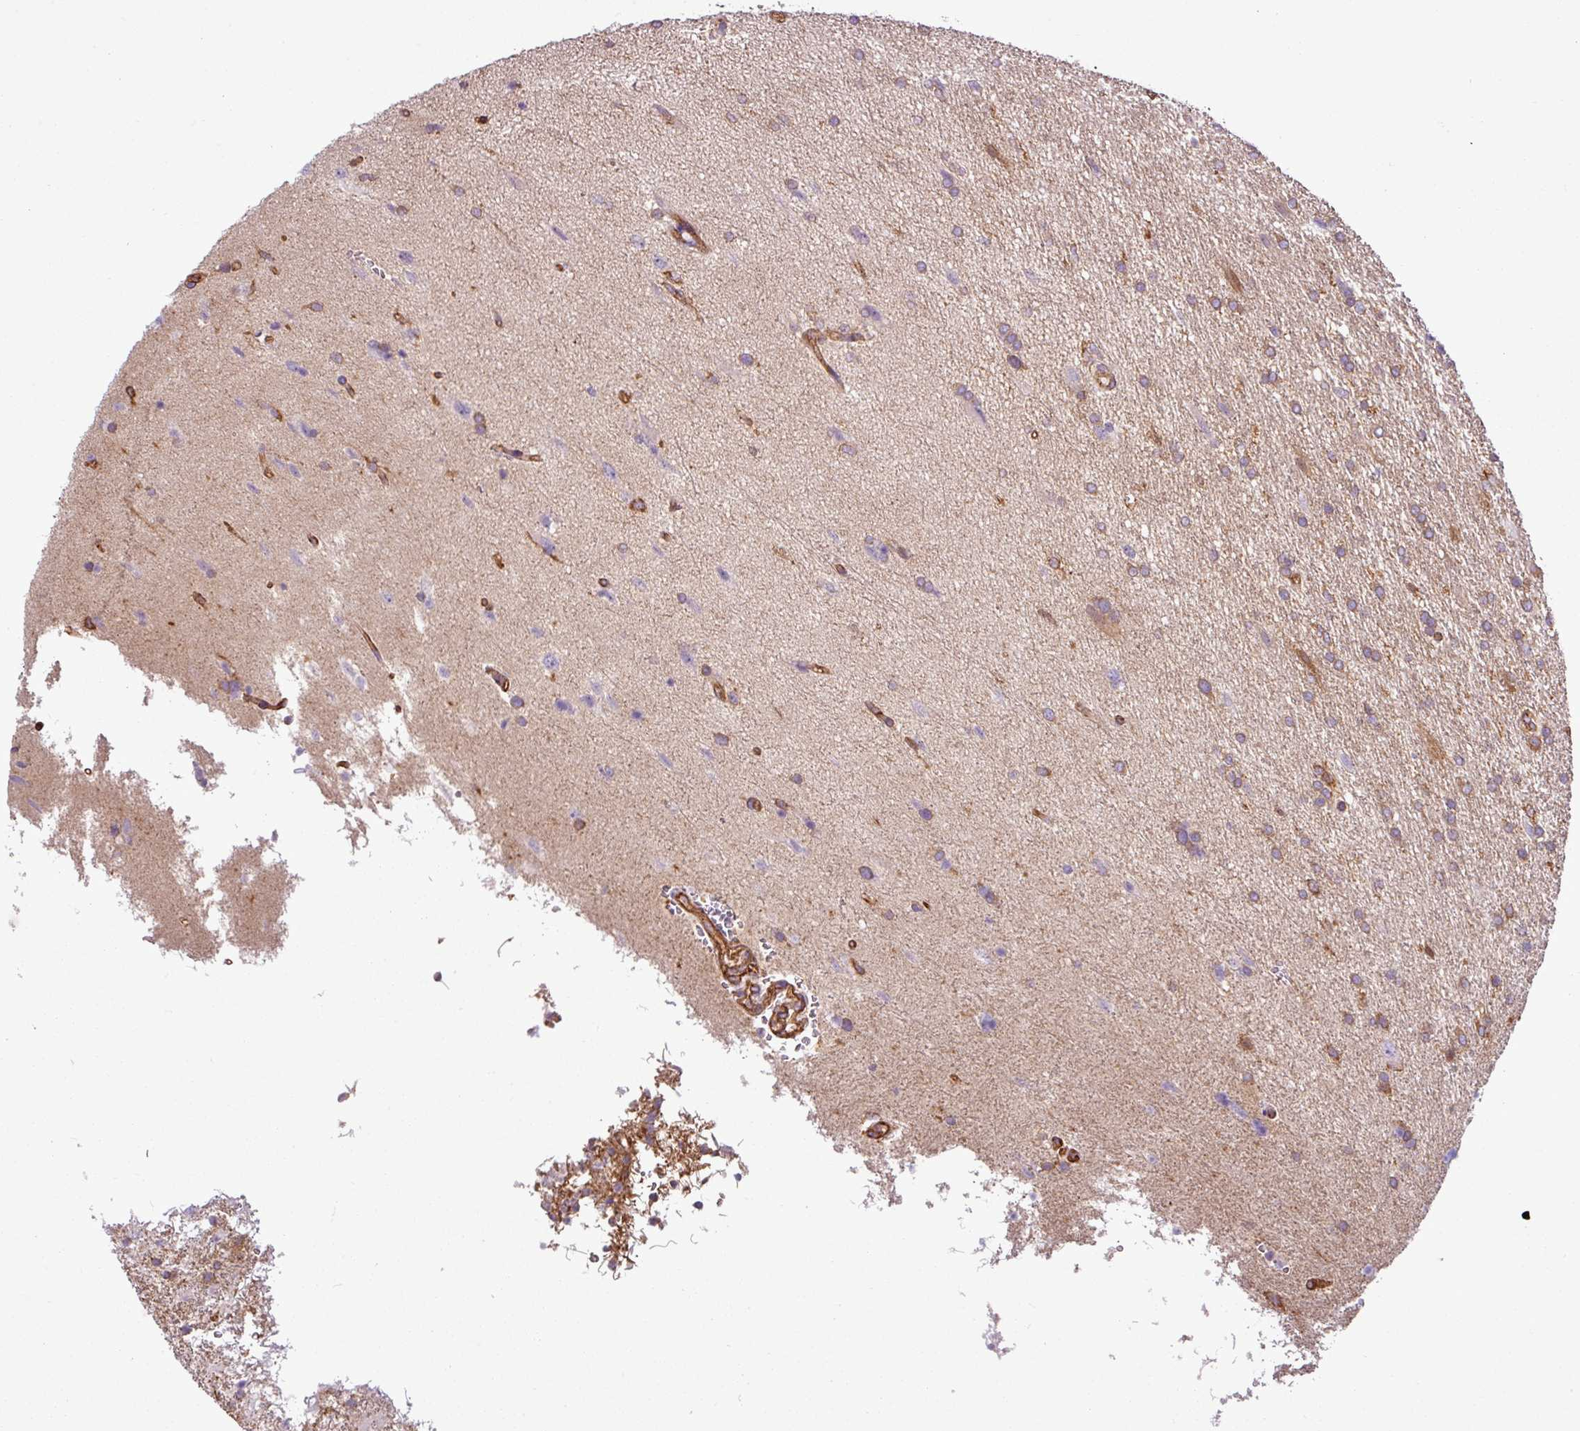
{"staining": {"intensity": "weak", "quantity": "<25%", "location": "cytoplasmic/membranous"}, "tissue": "glioma", "cell_type": "Tumor cells", "image_type": "cancer", "snomed": [{"axis": "morphology", "description": "Glioma, malignant, High grade"}, {"axis": "topography", "description": "Brain"}], "caption": "IHC micrograph of human glioma stained for a protein (brown), which demonstrates no expression in tumor cells.", "gene": "PACSIN2", "patient": {"sex": "male", "age": 56}}